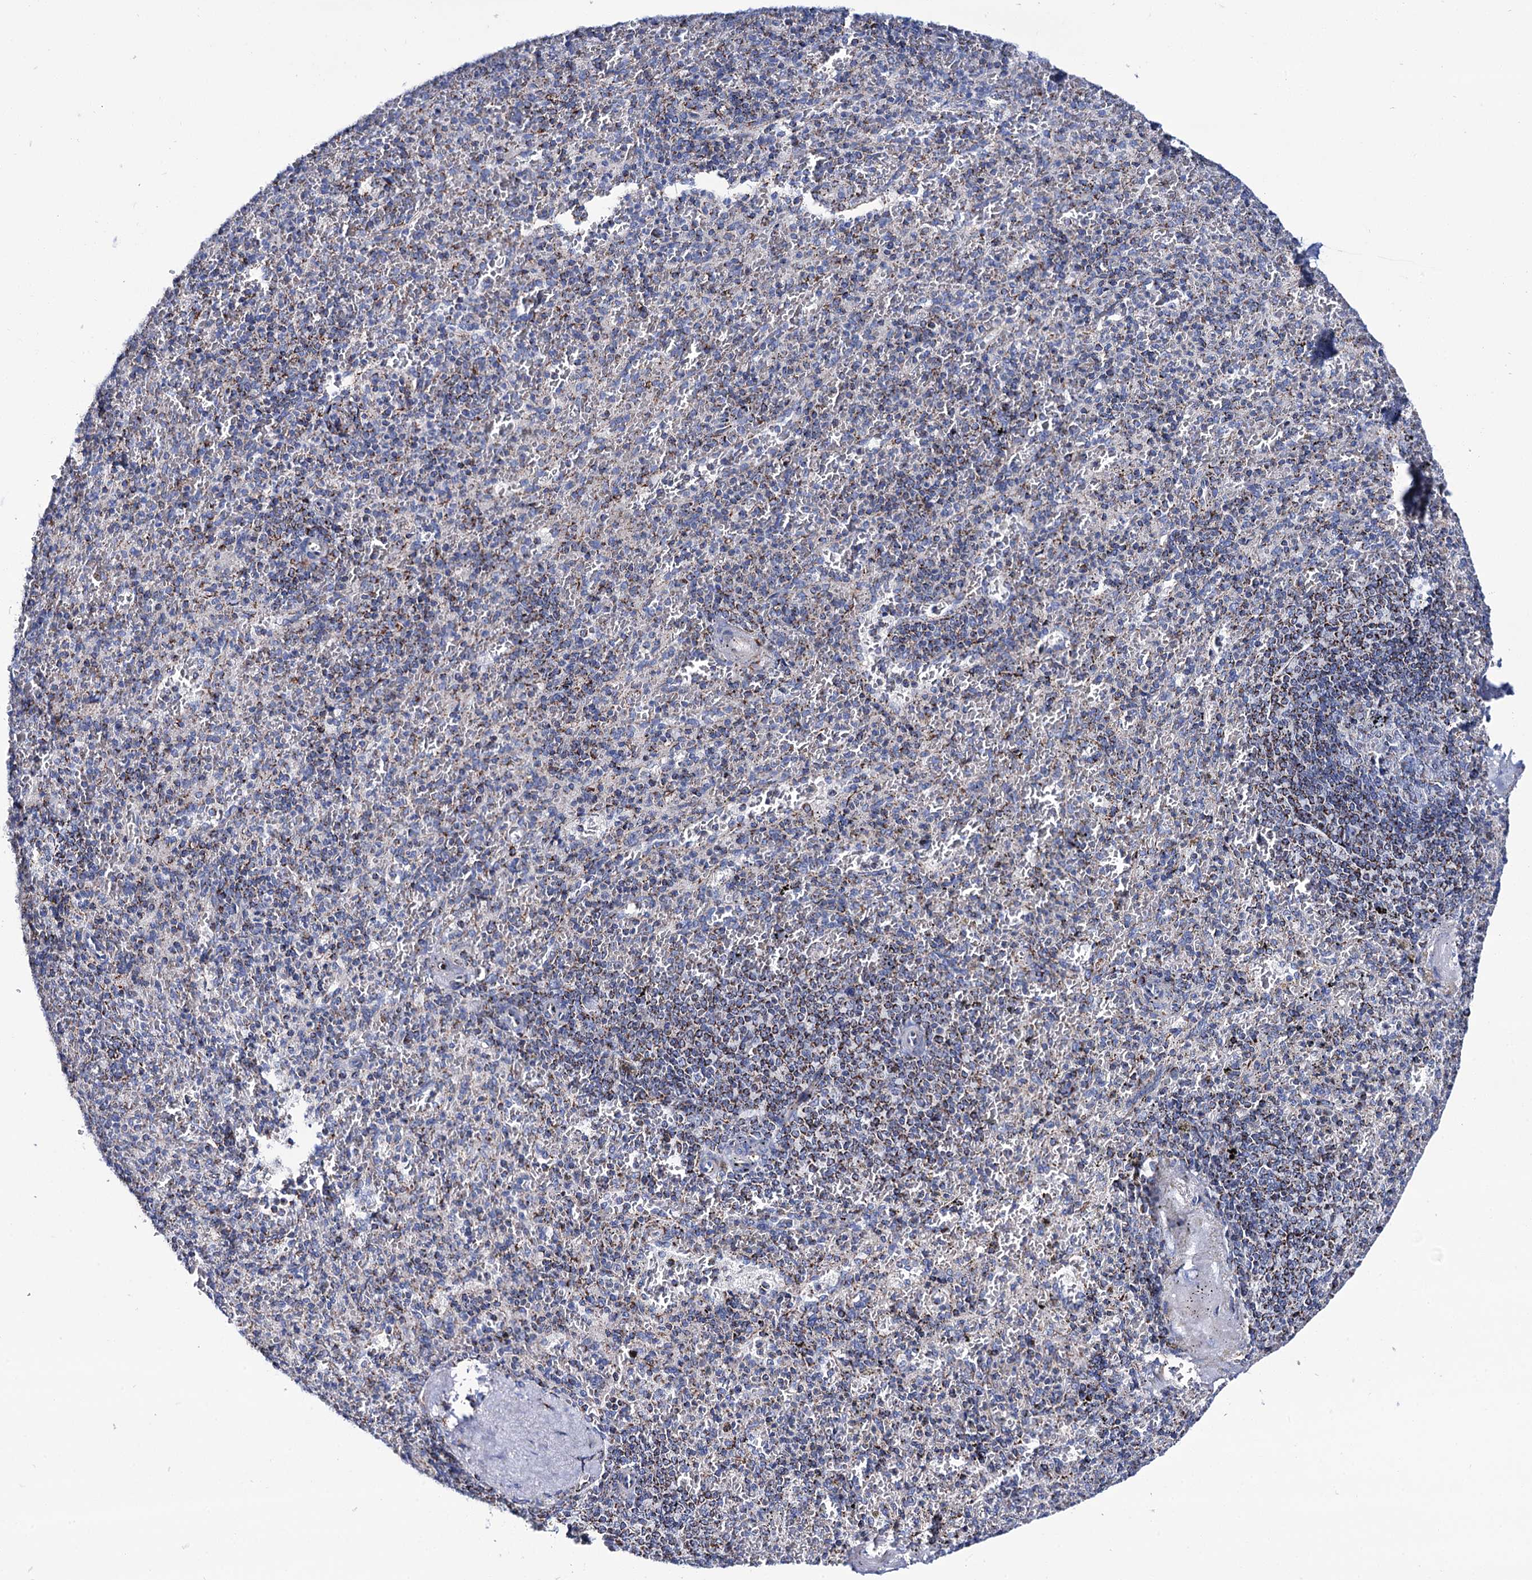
{"staining": {"intensity": "moderate", "quantity": "25%-75%", "location": "cytoplasmic/membranous"}, "tissue": "spleen", "cell_type": "Cells in red pulp", "image_type": "normal", "snomed": [{"axis": "morphology", "description": "Normal tissue, NOS"}, {"axis": "topography", "description": "Spleen"}], "caption": "This micrograph shows immunohistochemistry (IHC) staining of normal spleen, with medium moderate cytoplasmic/membranous positivity in approximately 25%-75% of cells in red pulp.", "gene": "UBASH3B", "patient": {"sex": "male", "age": 82}}